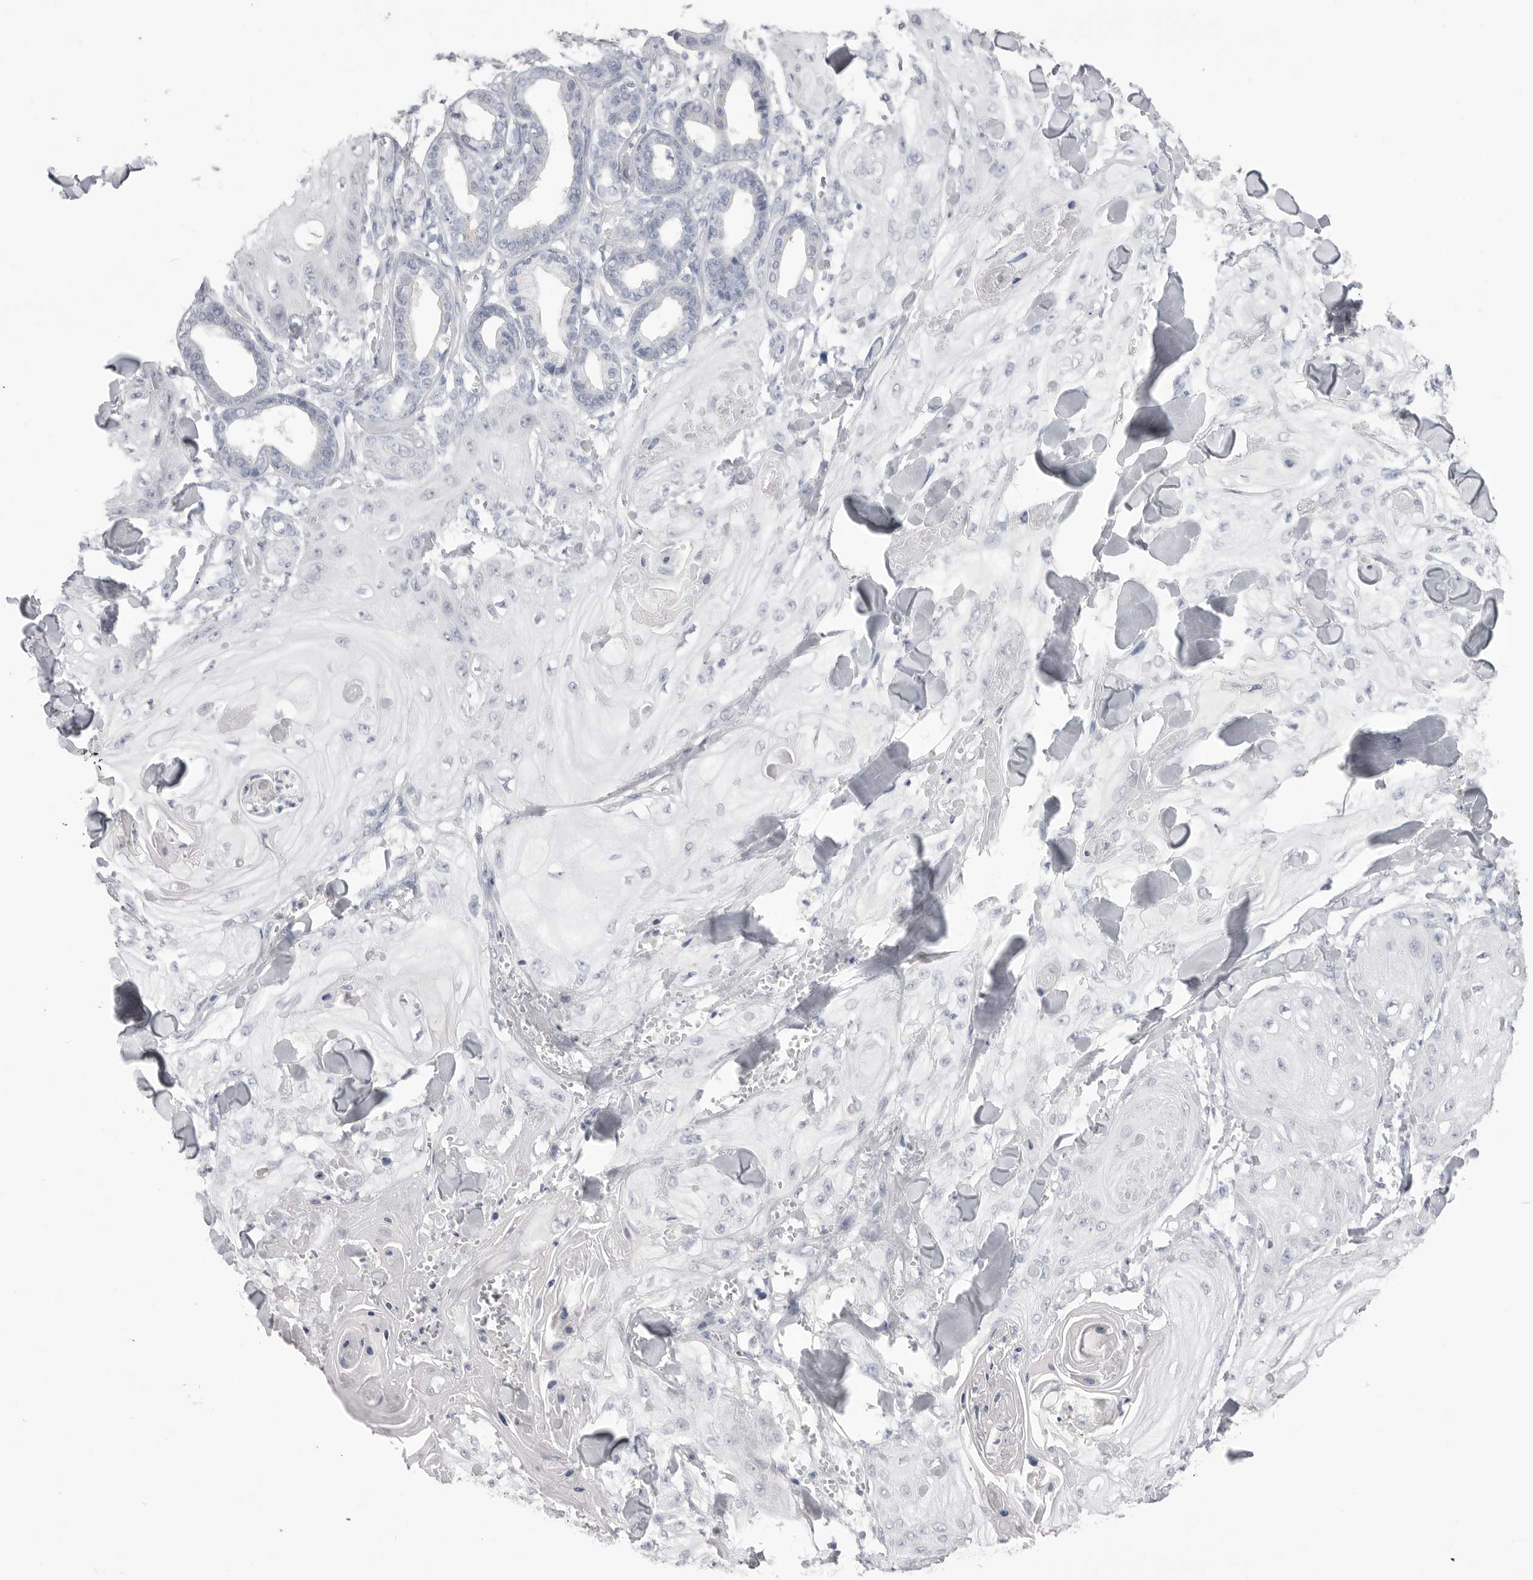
{"staining": {"intensity": "negative", "quantity": "none", "location": "none"}, "tissue": "skin cancer", "cell_type": "Tumor cells", "image_type": "cancer", "snomed": [{"axis": "morphology", "description": "Squamous cell carcinoma, NOS"}, {"axis": "topography", "description": "Skin"}], "caption": "Human skin cancer (squamous cell carcinoma) stained for a protein using immunohistochemistry reveals no positivity in tumor cells.", "gene": "CPB1", "patient": {"sex": "male", "age": 74}}